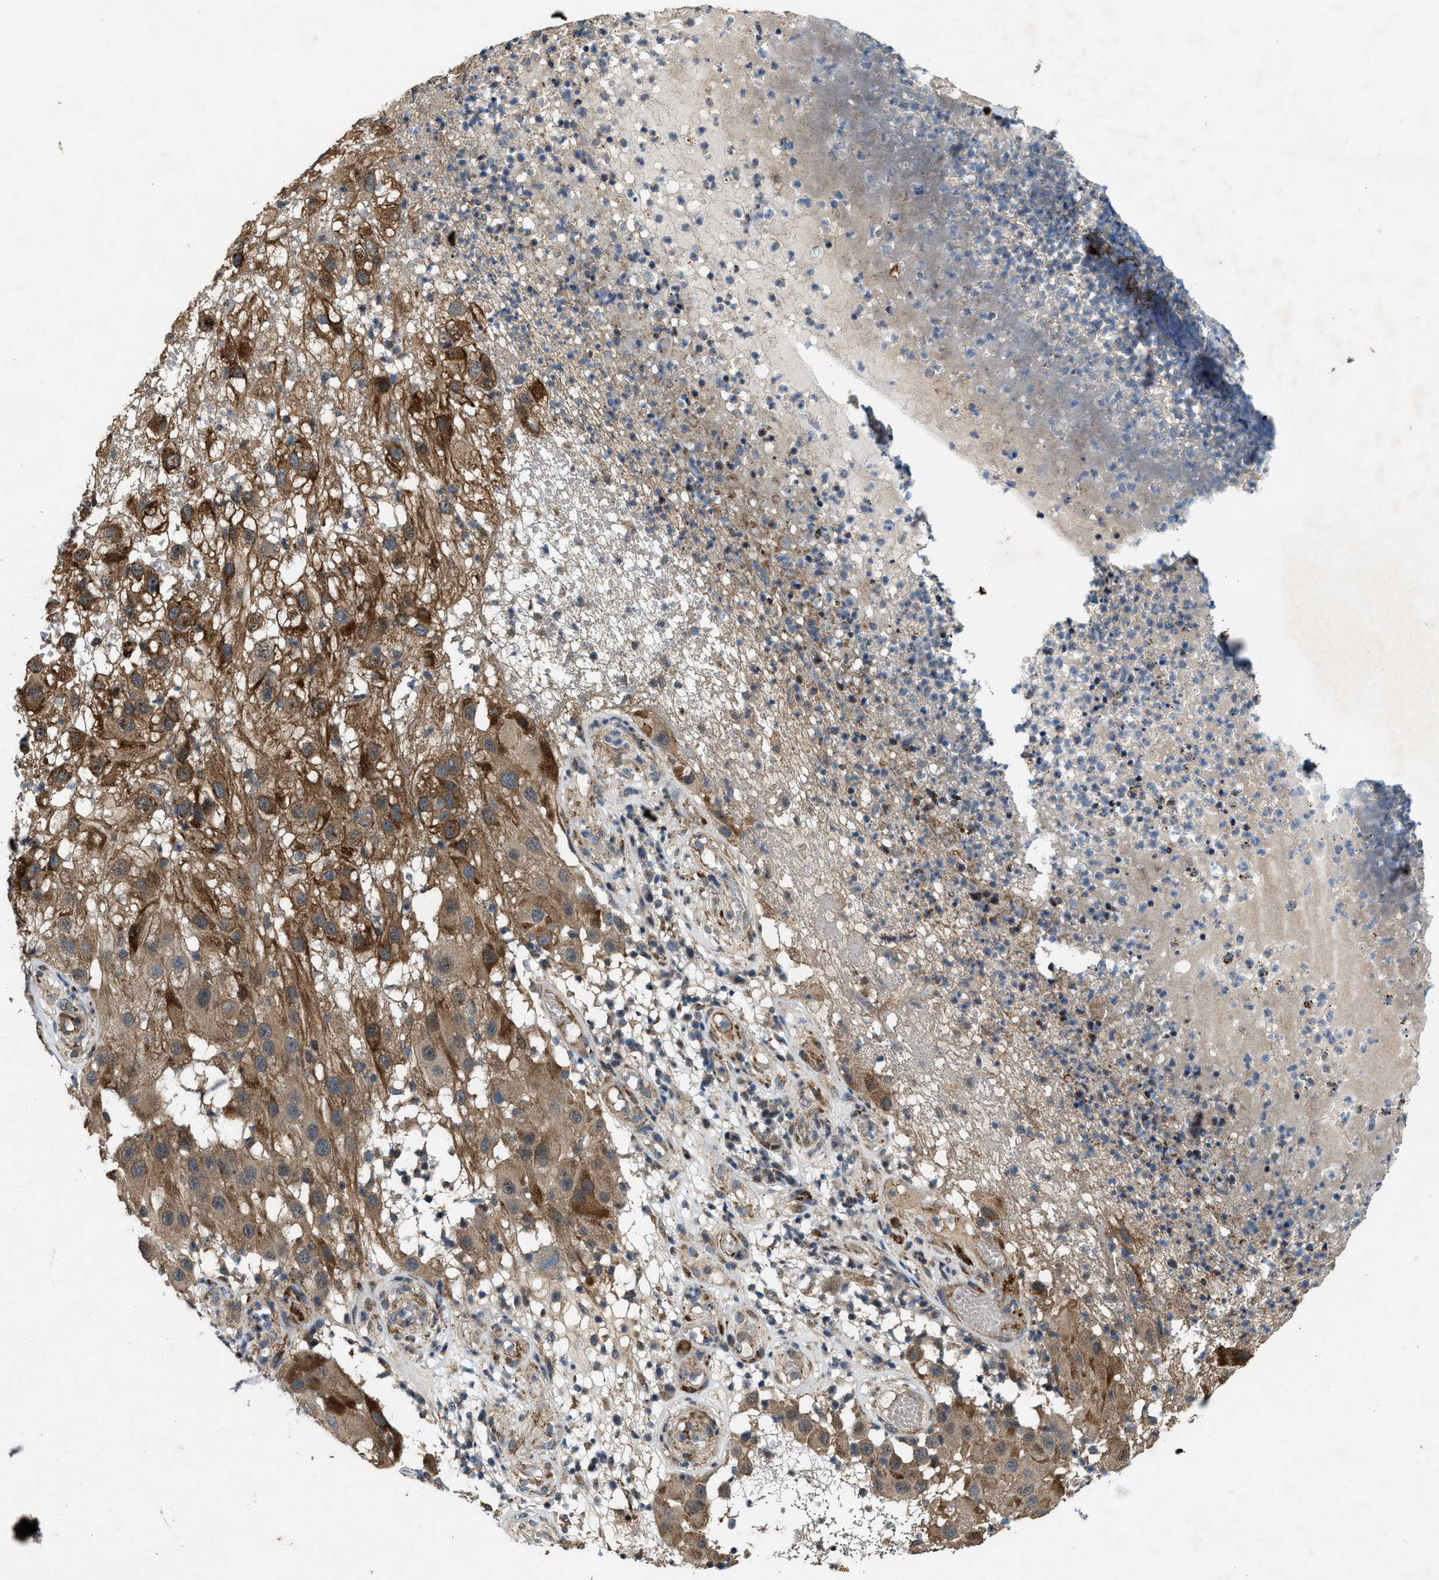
{"staining": {"intensity": "moderate", "quantity": ">75%", "location": "cytoplasmic/membranous"}, "tissue": "melanoma", "cell_type": "Tumor cells", "image_type": "cancer", "snomed": [{"axis": "morphology", "description": "Malignant melanoma, NOS"}, {"axis": "topography", "description": "Skin"}], "caption": "DAB immunohistochemical staining of melanoma demonstrates moderate cytoplasmic/membranous protein positivity in about >75% of tumor cells.", "gene": "LRRC72", "patient": {"sex": "female", "age": 81}}